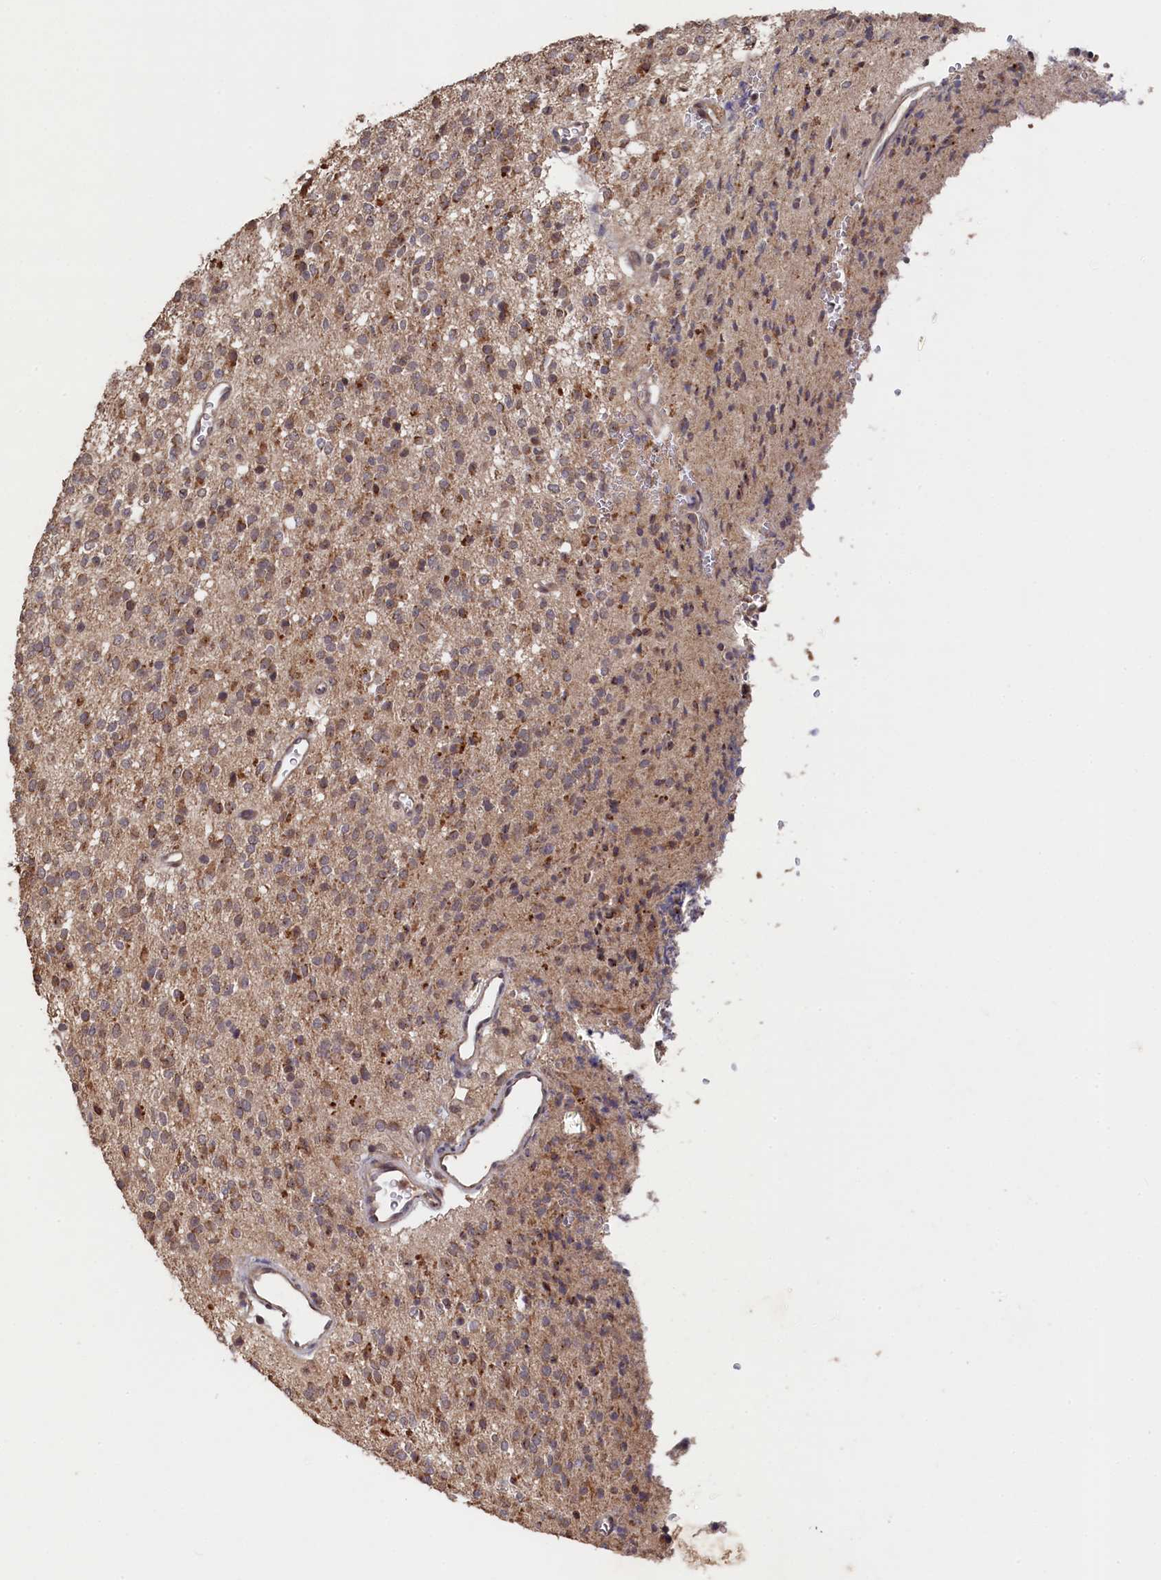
{"staining": {"intensity": "moderate", "quantity": "<25%", "location": "cytoplasmic/membranous"}, "tissue": "glioma", "cell_type": "Tumor cells", "image_type": "cancer", "snomed": [{"axis": "morphology", "description": "Glioma, malignant, High grade"}, {"axis": "topography", "description": "Brain"}], "caption": "Protein staining reveals moderate cytoplasmic/membranous expression in approximately <25% of tumor cells in glioma.", "gene": "TMC5", "patient": {"sex": "male", "age": 34}}